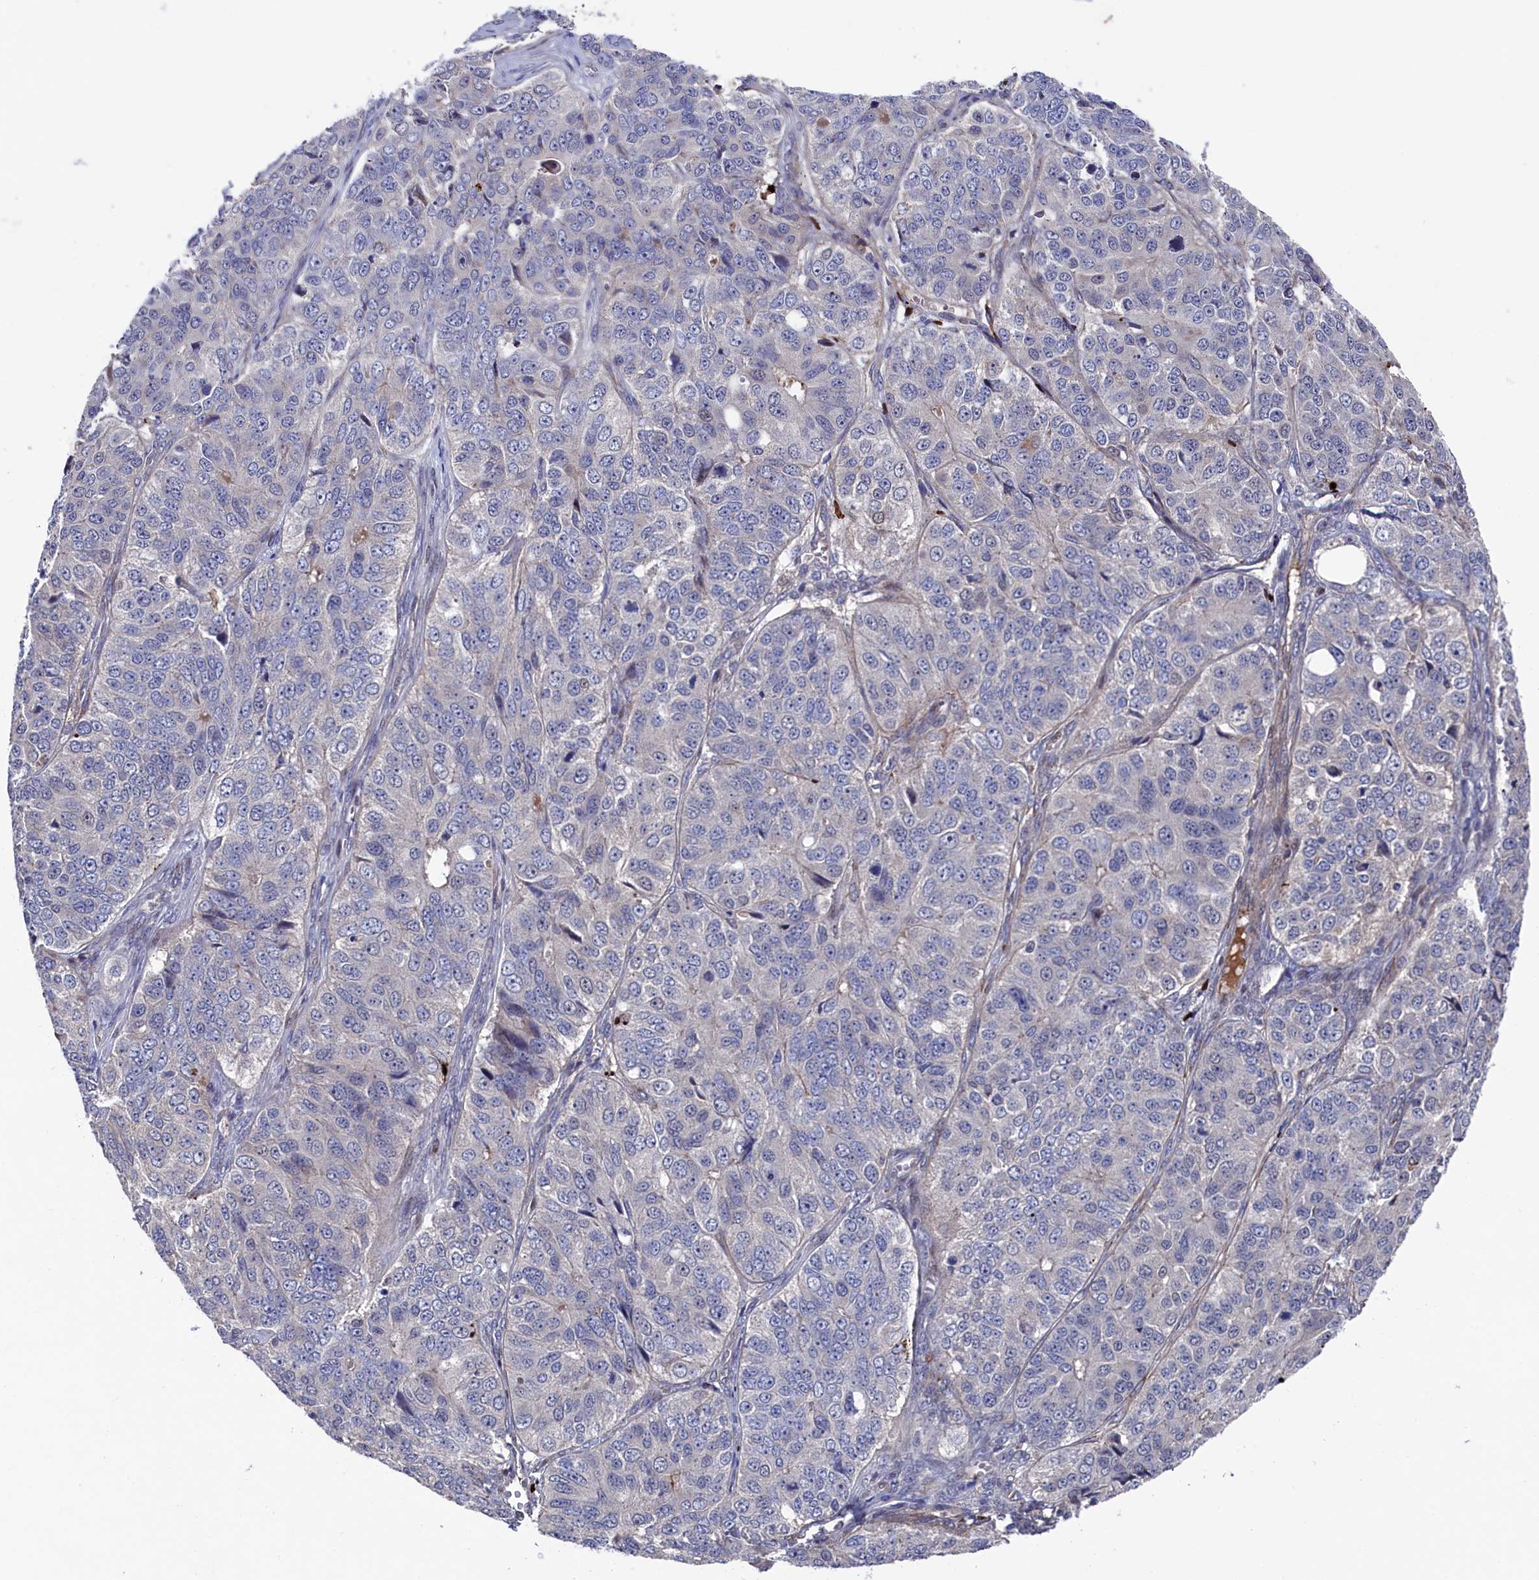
{"staining": {"intensity": "negative", "quantity": "none", "location": "none"}, "tissue": "ovarian cancer", "cell_type": "Tumor cells", "image_type": "cancer", "snomed": [{"axis": "morphology", "description": "Carcinoma, endometroid"}, {"axis": "topography", "description": "Ovary"}], "caption": "Tumor cells show no significant expression in ovarian cancer (endometroid carcinoma).", "gene": "ZNF891", "patient": {"sex": "female", "age": 51}}